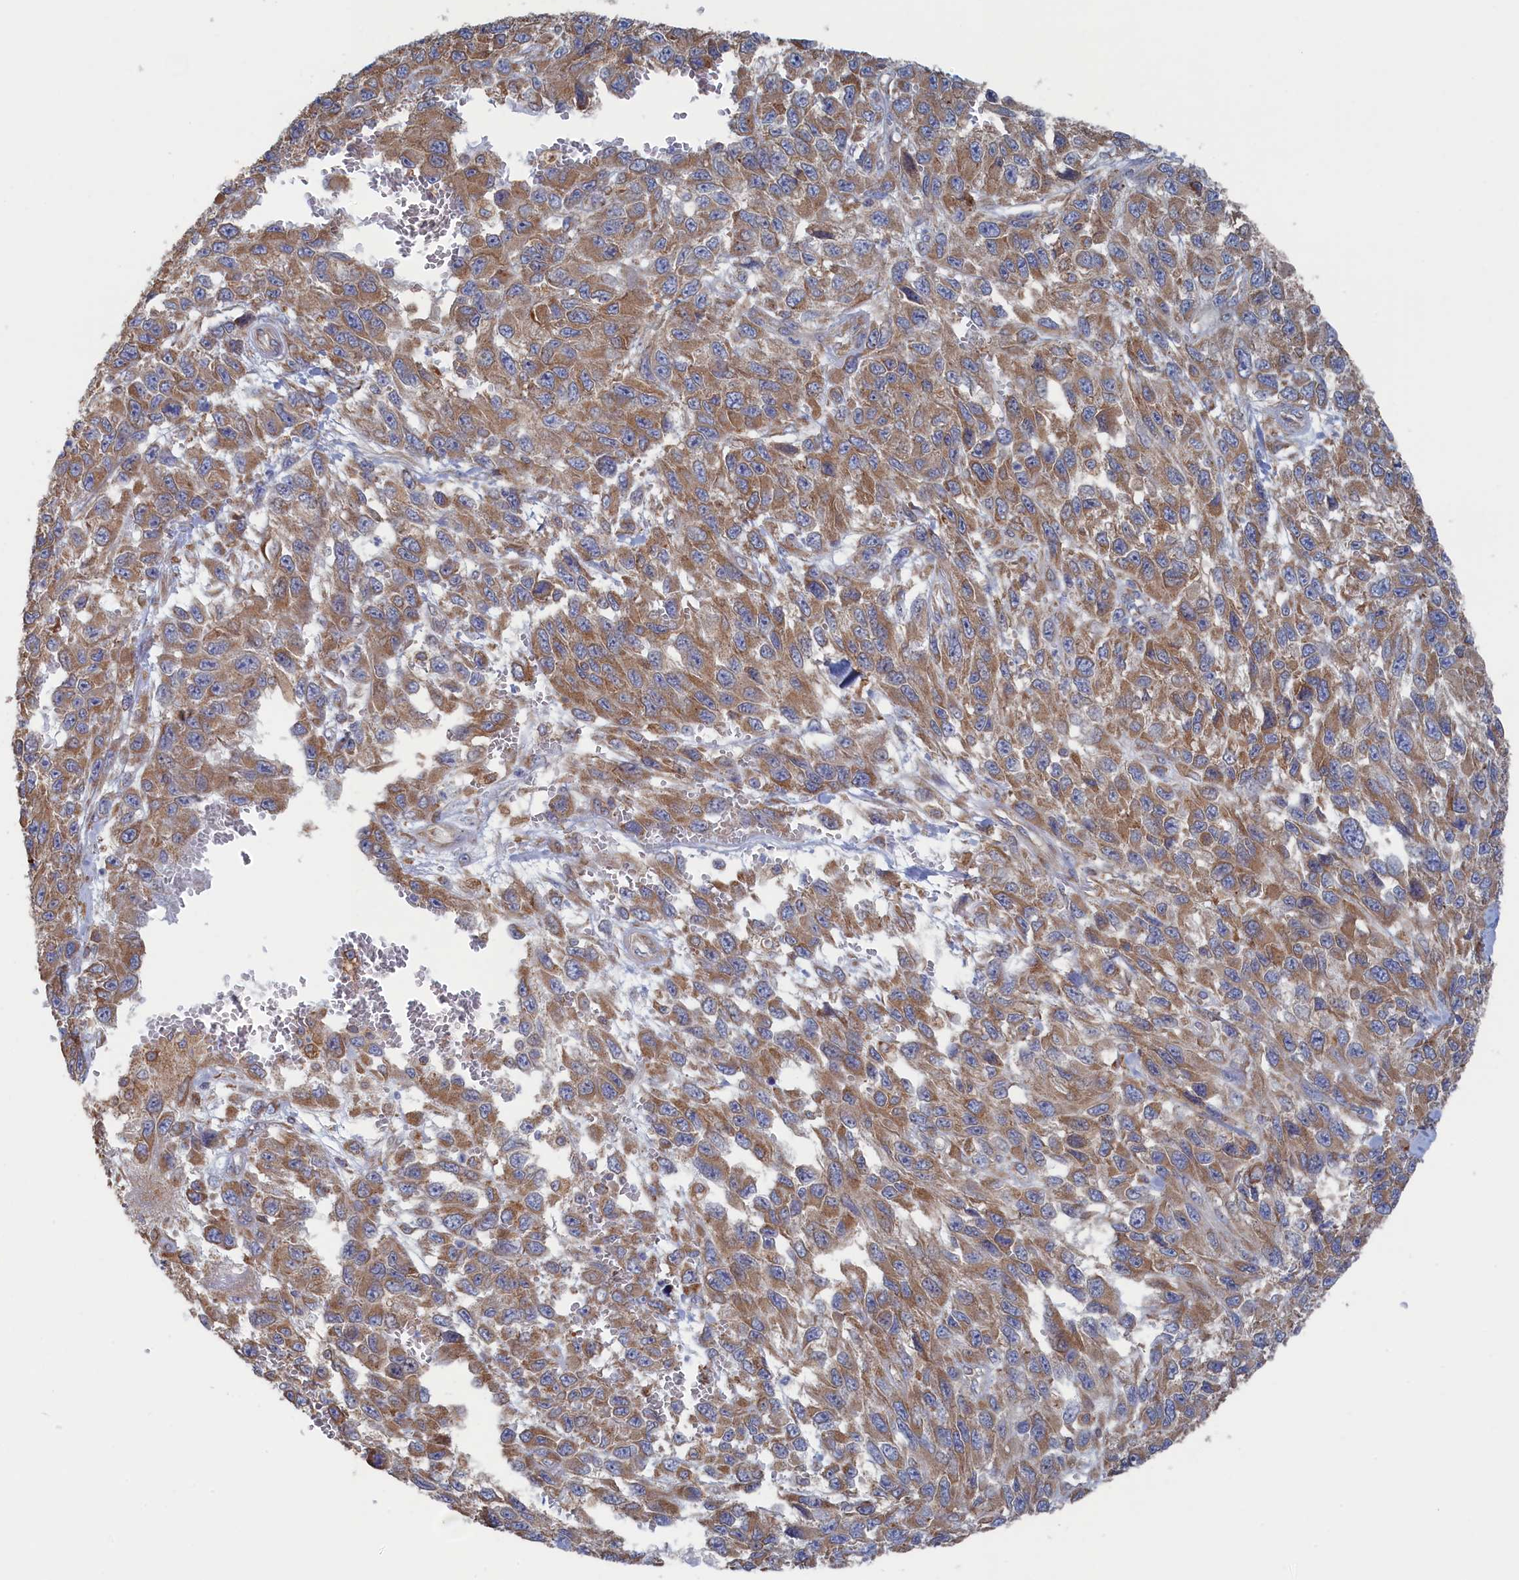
{"staining": {"intensity": "moderate", "quantity": ">75%", "location": "cytoplasmic/membranous"}, "tissue": "melanoma", "cell_type": "Tumor cells", "image_type": "cancer", "snomed": [{"axis": "morphology", "description": "Normal tissue, NOS"}, {"axis": "morphology", "description": "Malignant melanoma, NOS"}, {"axis": "topography", "description": "Skin"}], "caption": "The micrograph reveals a brown stain indicating the presence of a protein in the cytoplasmic/membranous of tumor cells in melanoma. The staining was performed using DAB (3,3'-diaminobenzidine), with brown indicating positive protein expression. Nuclei are stained blue with hematoxylin.", "gene": "BPIFB6", "patient": {"sex": "female", "age": 96}}